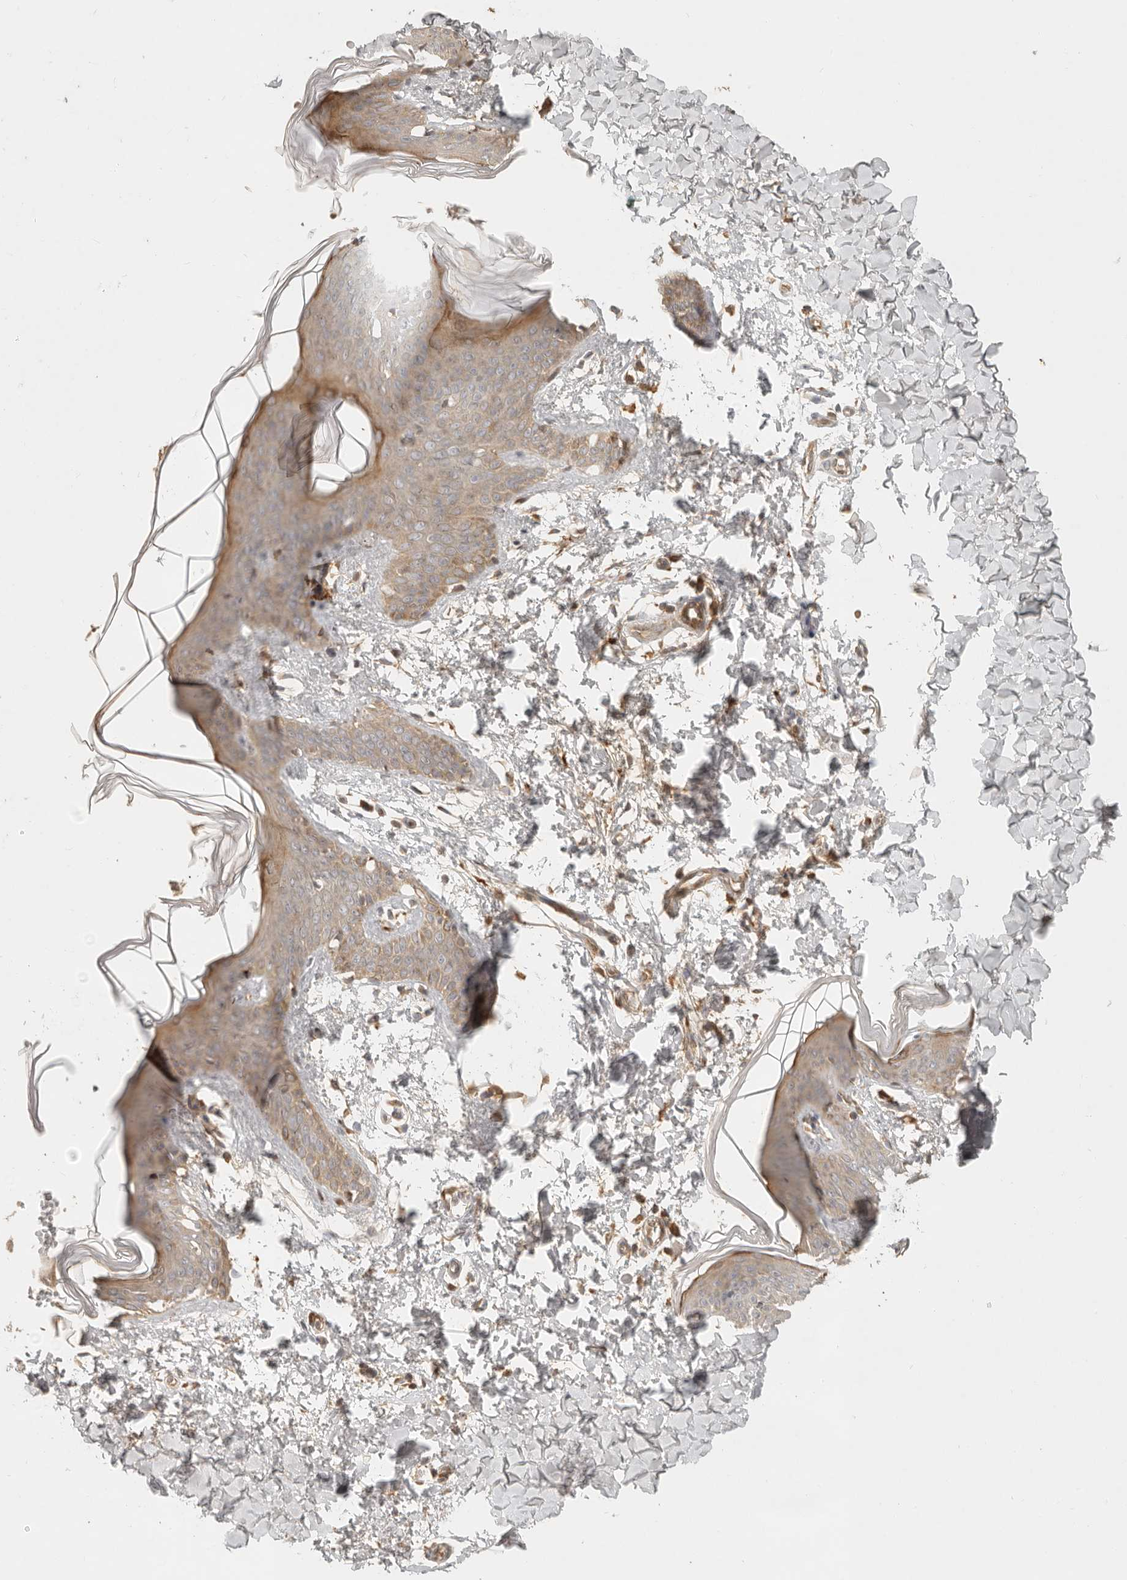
{"staining": {"intensity": "moderate", "quantity": ">75%", "location": "cytoplasmic/membranous"}, "tissue": "skin", "cell_type": "Fibroblasts", "image_type": "normal", "snomed": [{"axis": "morphology", "description": "Normal tissue, NOS"}, {"axis": "topography", "description": "Skin"}], "caption": "This image exhibits normal skin stained with immunohistochemistry (IHC) to label a protein in brown. The cytoplasmic/membranous of fibroblasts show moderate positivity for the protein. Nuclei are counter-stained blue.", "gene": "ANKRD61", "patient": {"sex": "female", "age": 17}}